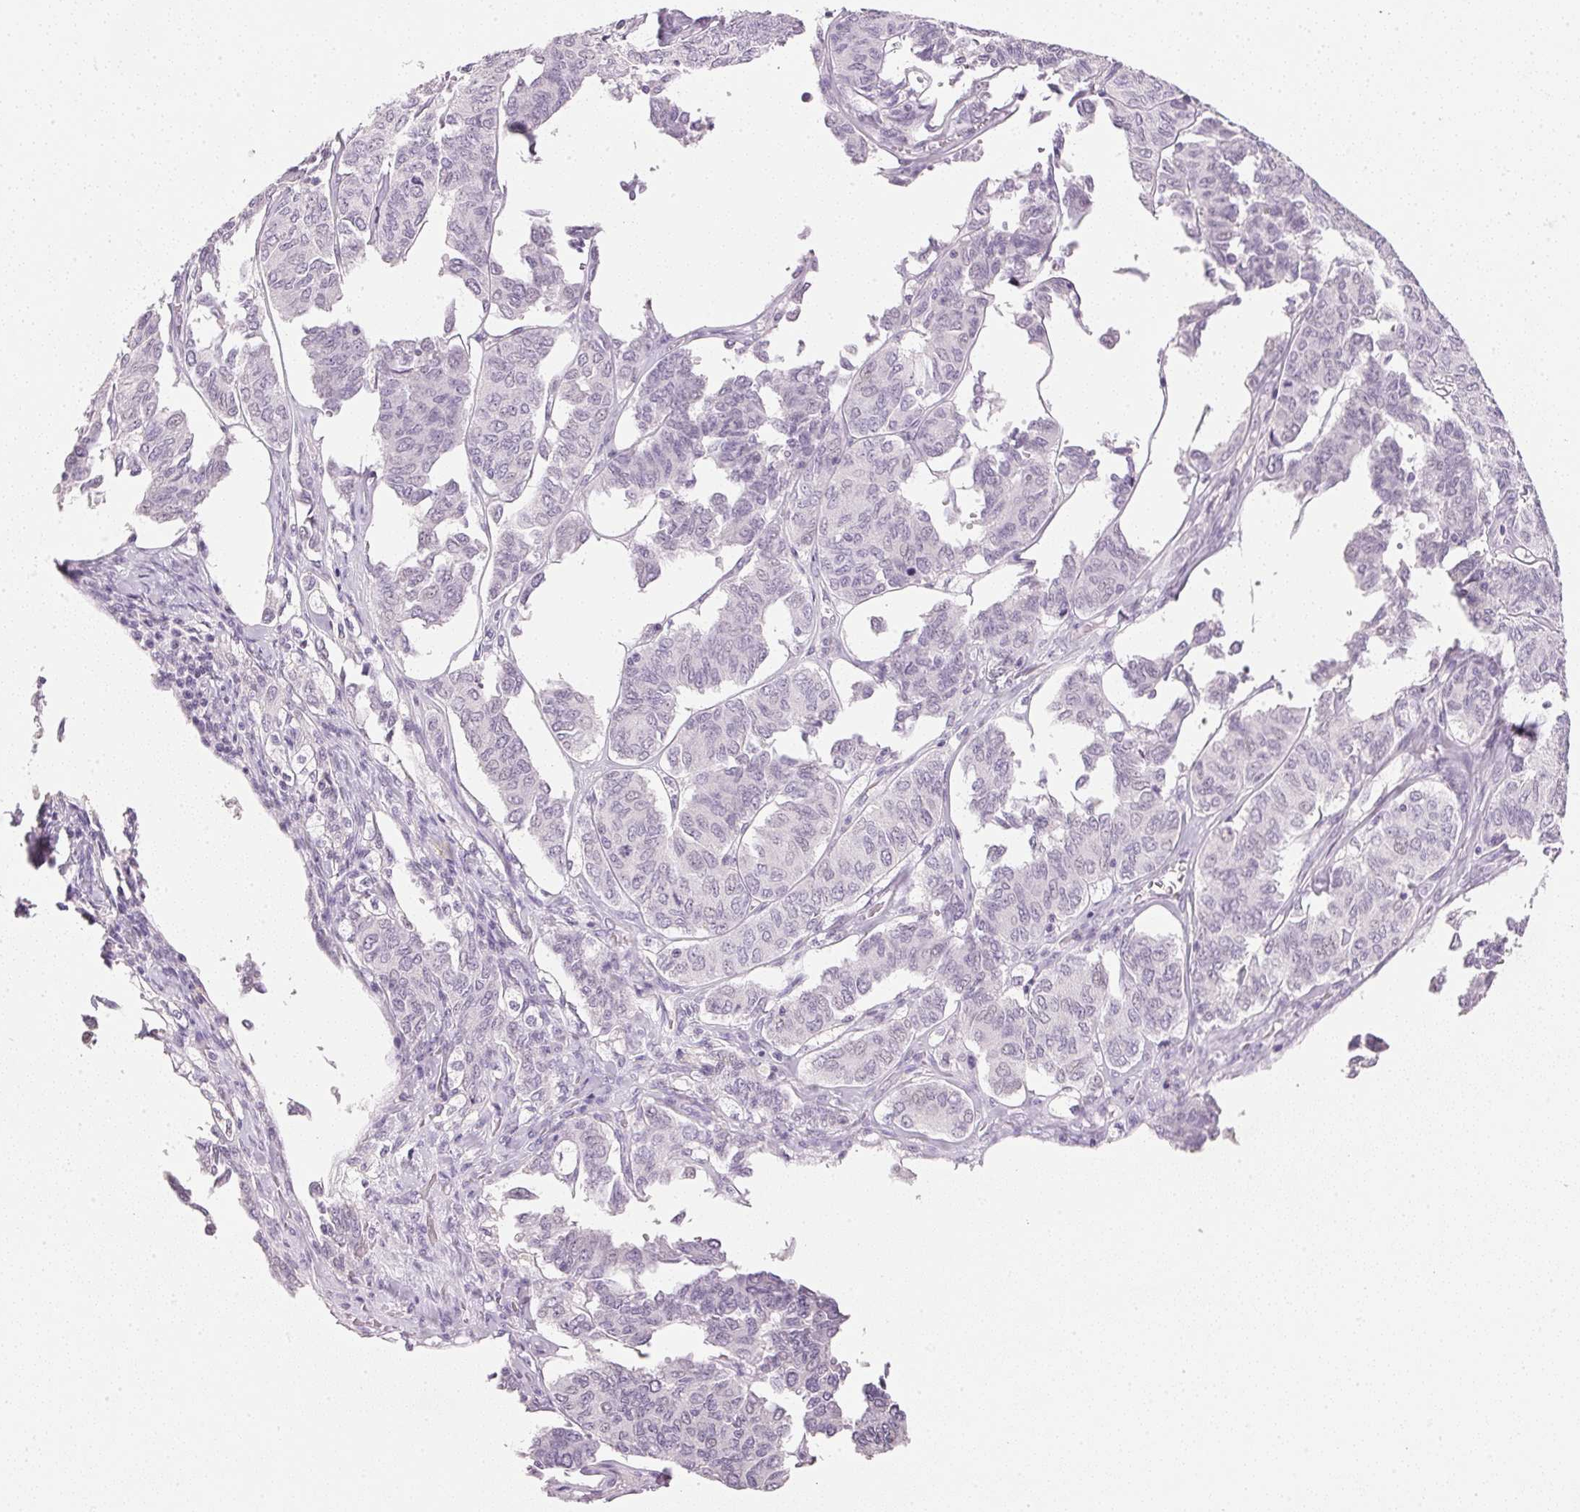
{"staining": {"intensity": "negative", "quantity": "none", "location": "none"}, "tissue": "ovarian cancer", "cell_type": "Tumor cells", "image_type": "cancer", "snomed": [{"axis": "morphology", "description": "Carcinoma, endometroid"}, {"axis": "topography", "description": "Ovary"}], "caption": "An IHC histopathology image of ovarian cancer (endometroid carcinoma) is shown. There is no staining in tumor cells of ovarian cancer (endometroid carcinoma).", "gene": "IGFBP1", "patient": {"sex": "female", "age": 80}}